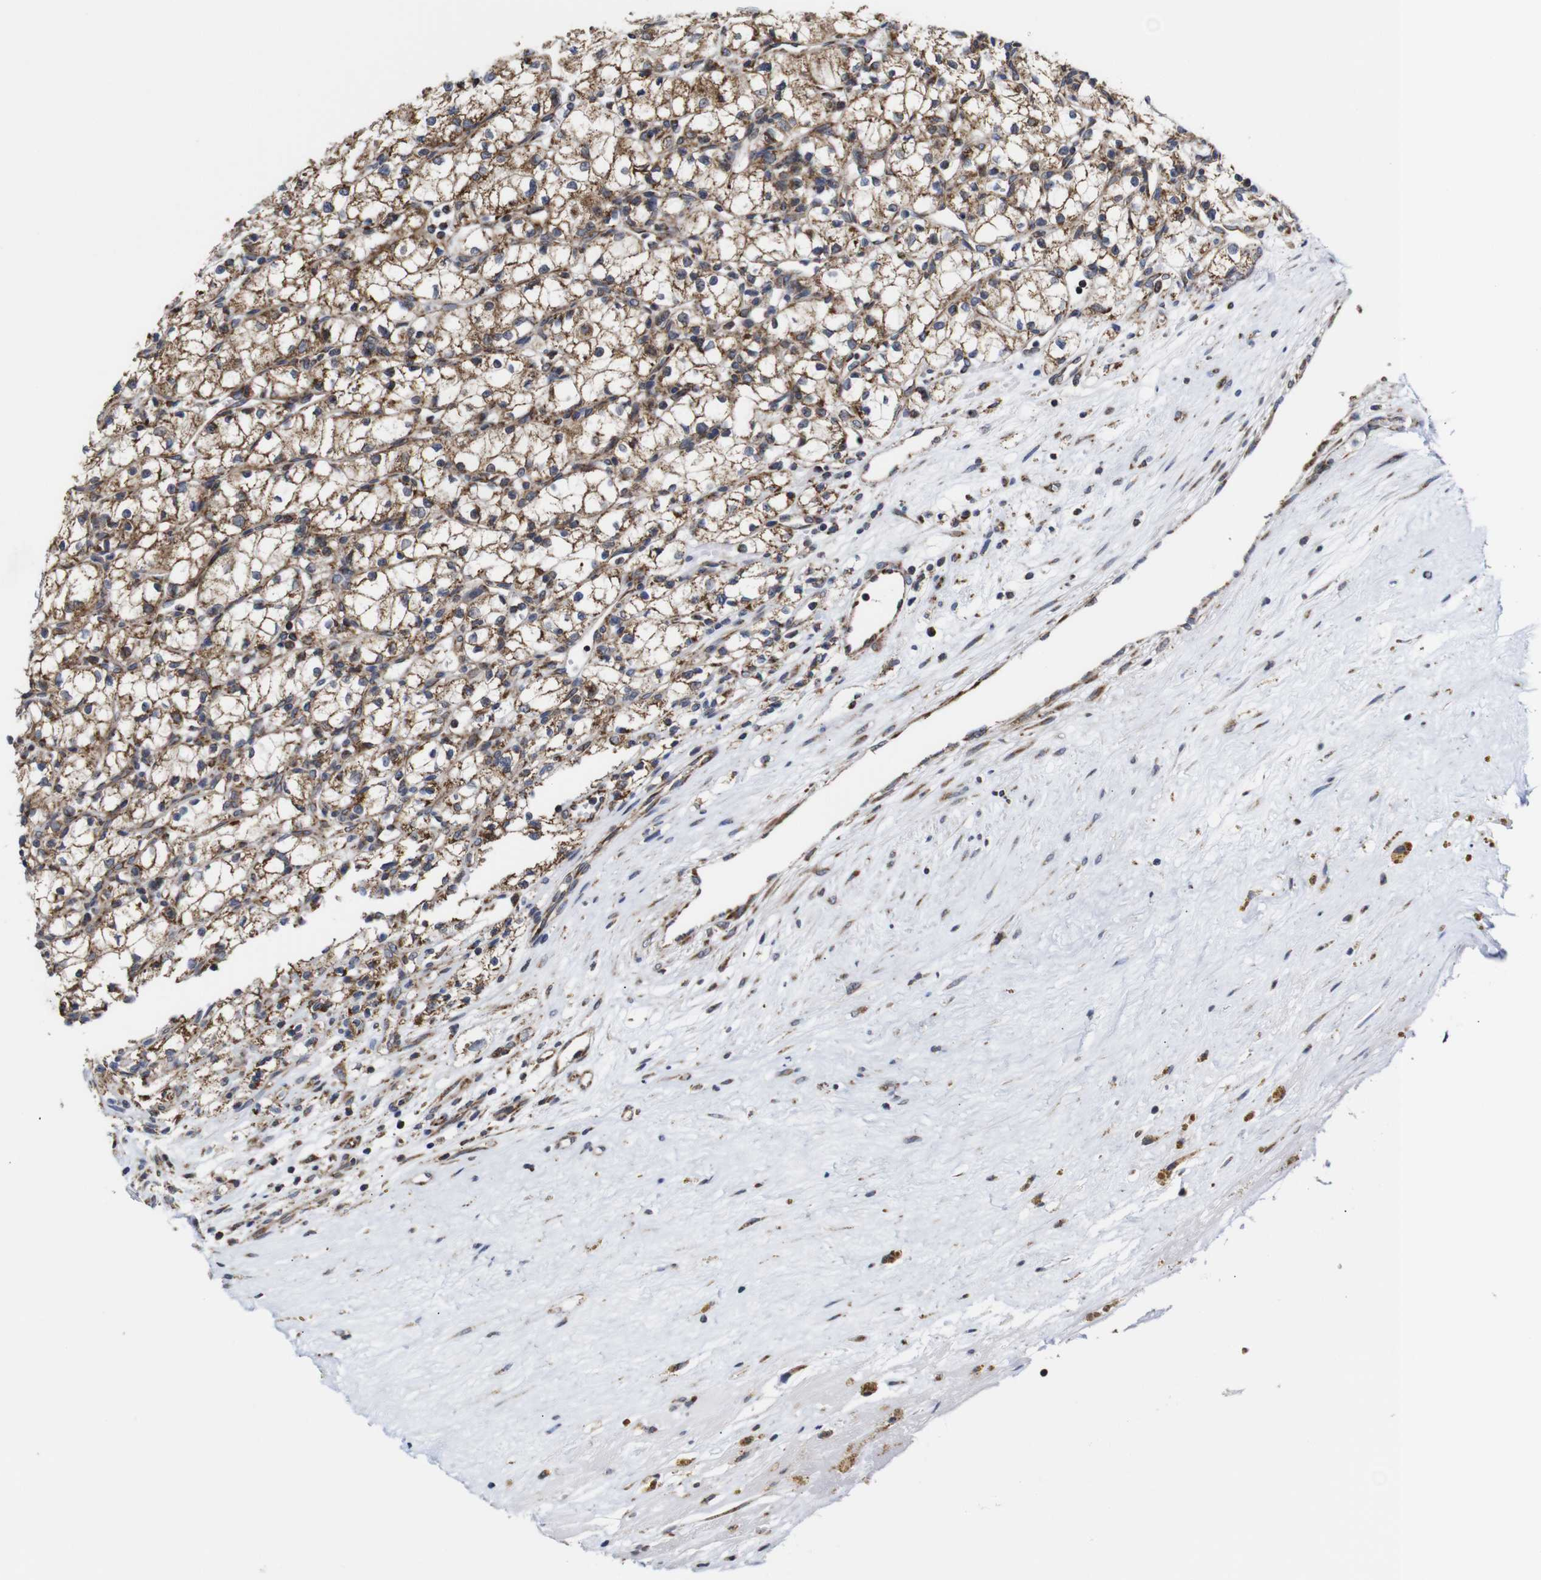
{"staining": {"intensity": "moderate", "quantity": ">75%", "location": "cytoplasmic/membranous"}, "tissue": "renal cancer", "cell_type": "Tumor cells", "image_type": "cancer", "snomed": [{"axis": "morphology", "description": "Normal tissue, NOS"}, {"axis": "morphology", "description": "Adenocarcinoma, NOS"}, {"axis": "topography", "description": "Kidney"}], "caption": "Immunohistochemistry (IHC) of human adenocarcinoma (renal) displays medium levels of moderate cytoplasmic/membranous positivity in approximately >75% of tumor cells.", "gene": "C17orf80", "patient": {"sex": "male", "age": 59}}